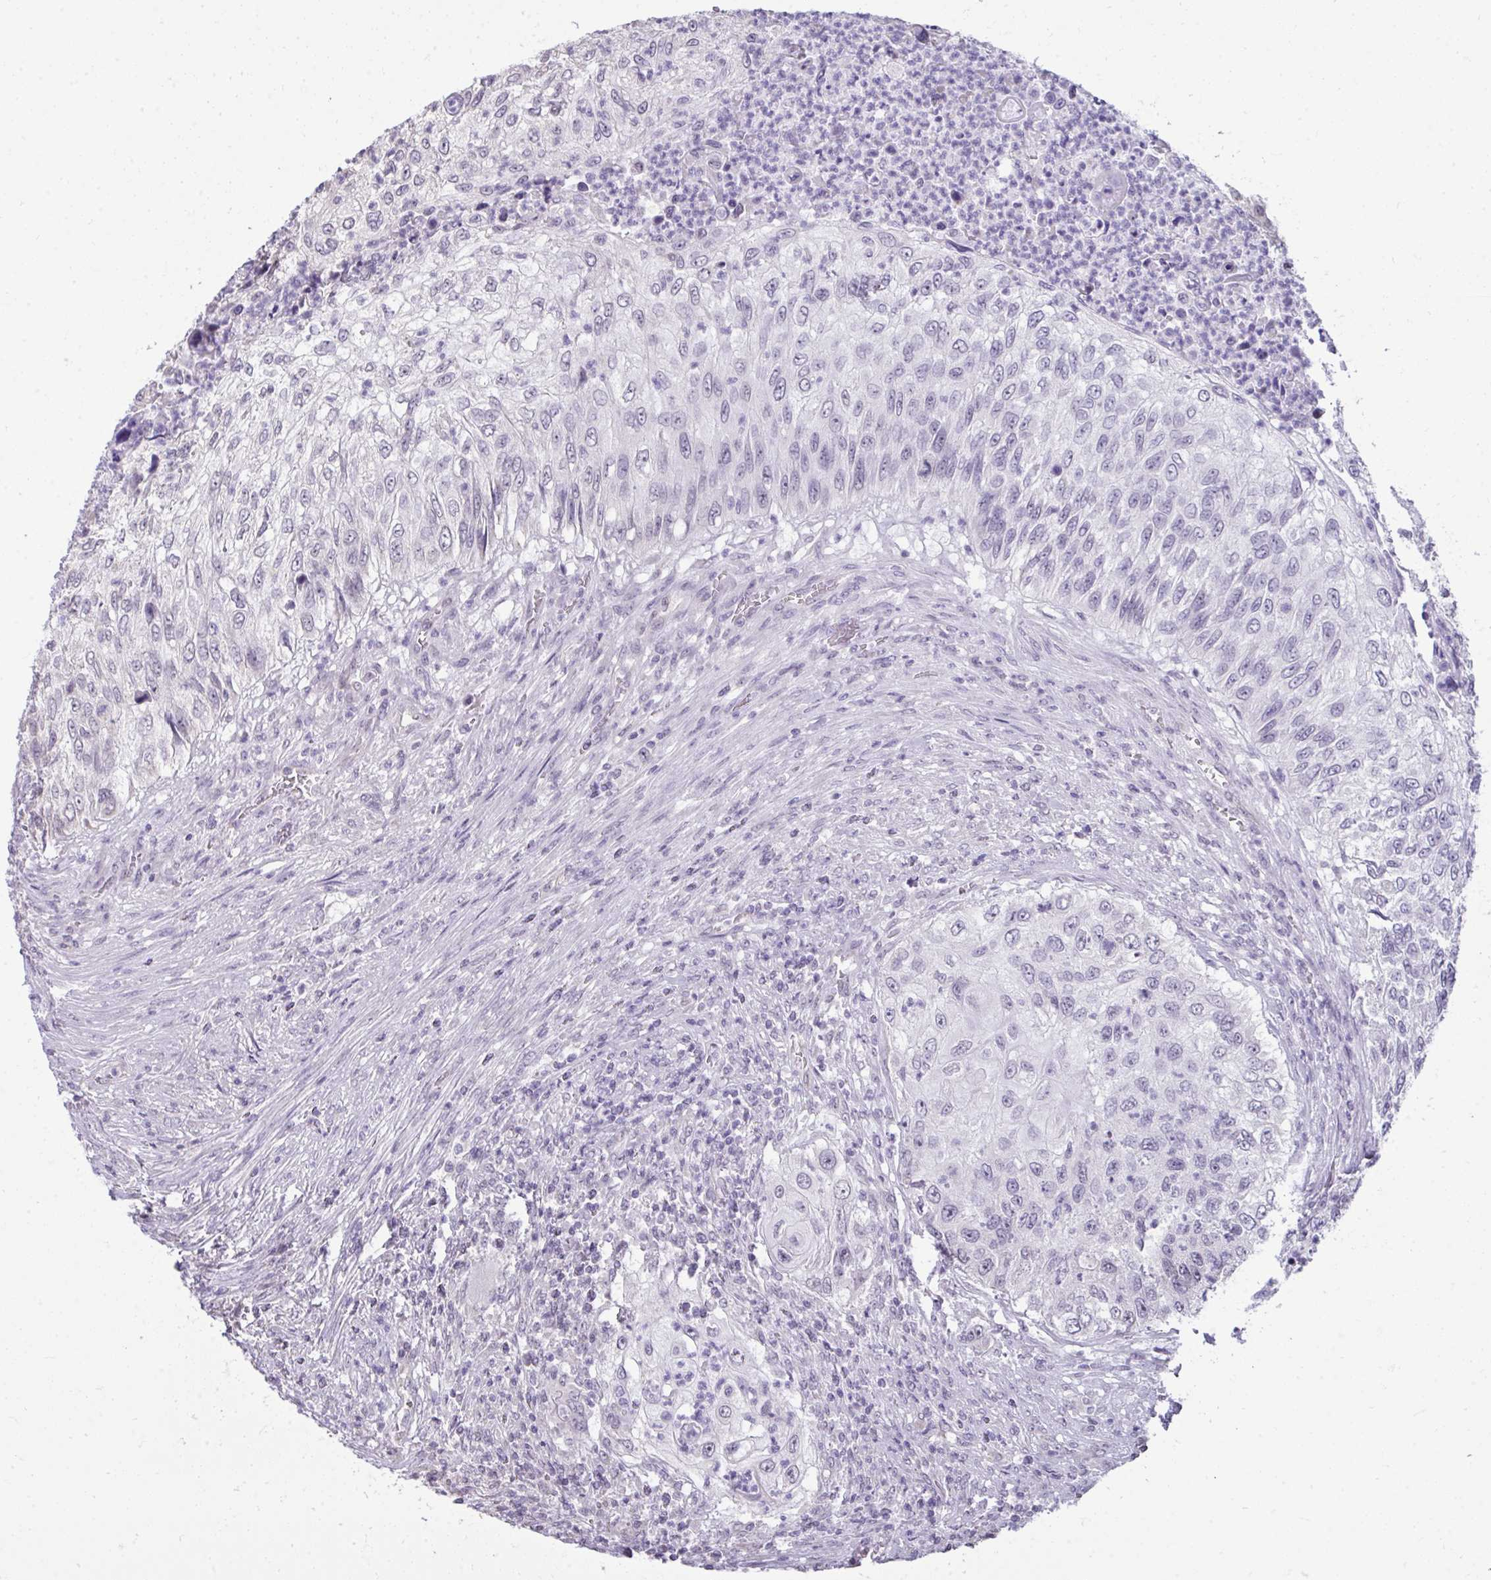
{"staining": {"intensity": "negative", "quantity": "none", "location": "none"}, "tissue": "urothelial cancer", "cell_type": "Tumor cells", "image_type": "cancer", "snomed": [{"axis": "morphology", "description": "Urothelial carcinoma, High grade"}, {"axis": "topography", "description": "Urinary bladder"}], "caption": "High power microscopy micrograph of an IHC image of urothelial cancer, revealing no significant positivity in tumor cells.", "gene": "NPPA", "patient": {"sex": "female", "age": 60}}